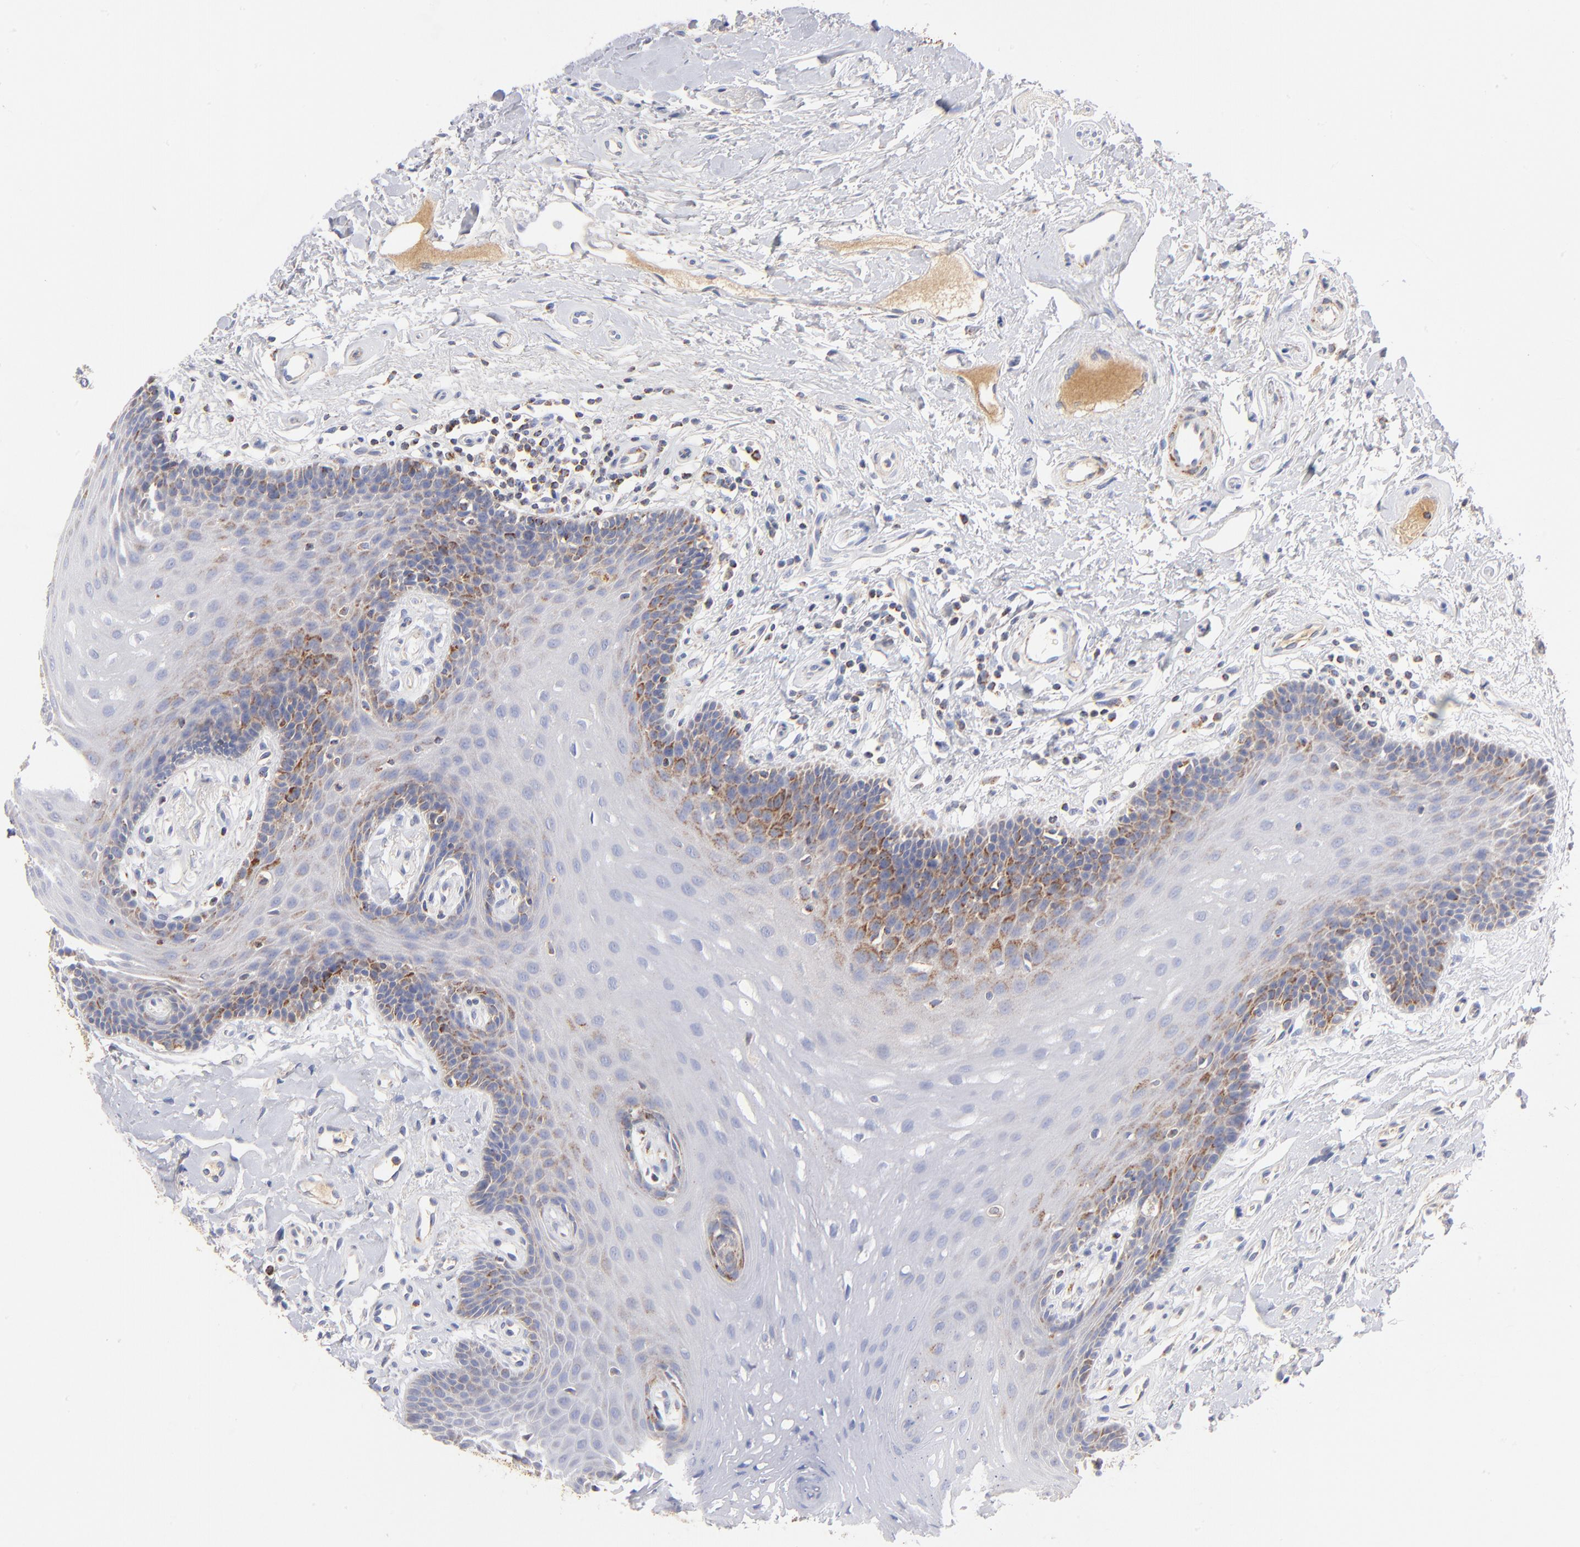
{"staining": {"intensity": "moderate", "quantity": "<25%", "location": "cytoplasmic/membranous"}, "tissue": "oral mucosa", "cell_type": "Squamous epithelial cells", "image_type": "normal", "snomed": [{"axis": "morphology", "description": "Normal tissue, NOS"}, {"axis": "topography", "description": "Oral tissue"}], "caption": "The photomicrograph reveals immunohistochemical staining of benign oral mucosa. There is moderate cytoplasmic/membranous staining is identified in about <25% of squamous epithelial cells. (Brightfield microscopy of DAB IHC at high magnification).", "gene": "DLAT", "patient": {"sex": "male", "age": 62}}